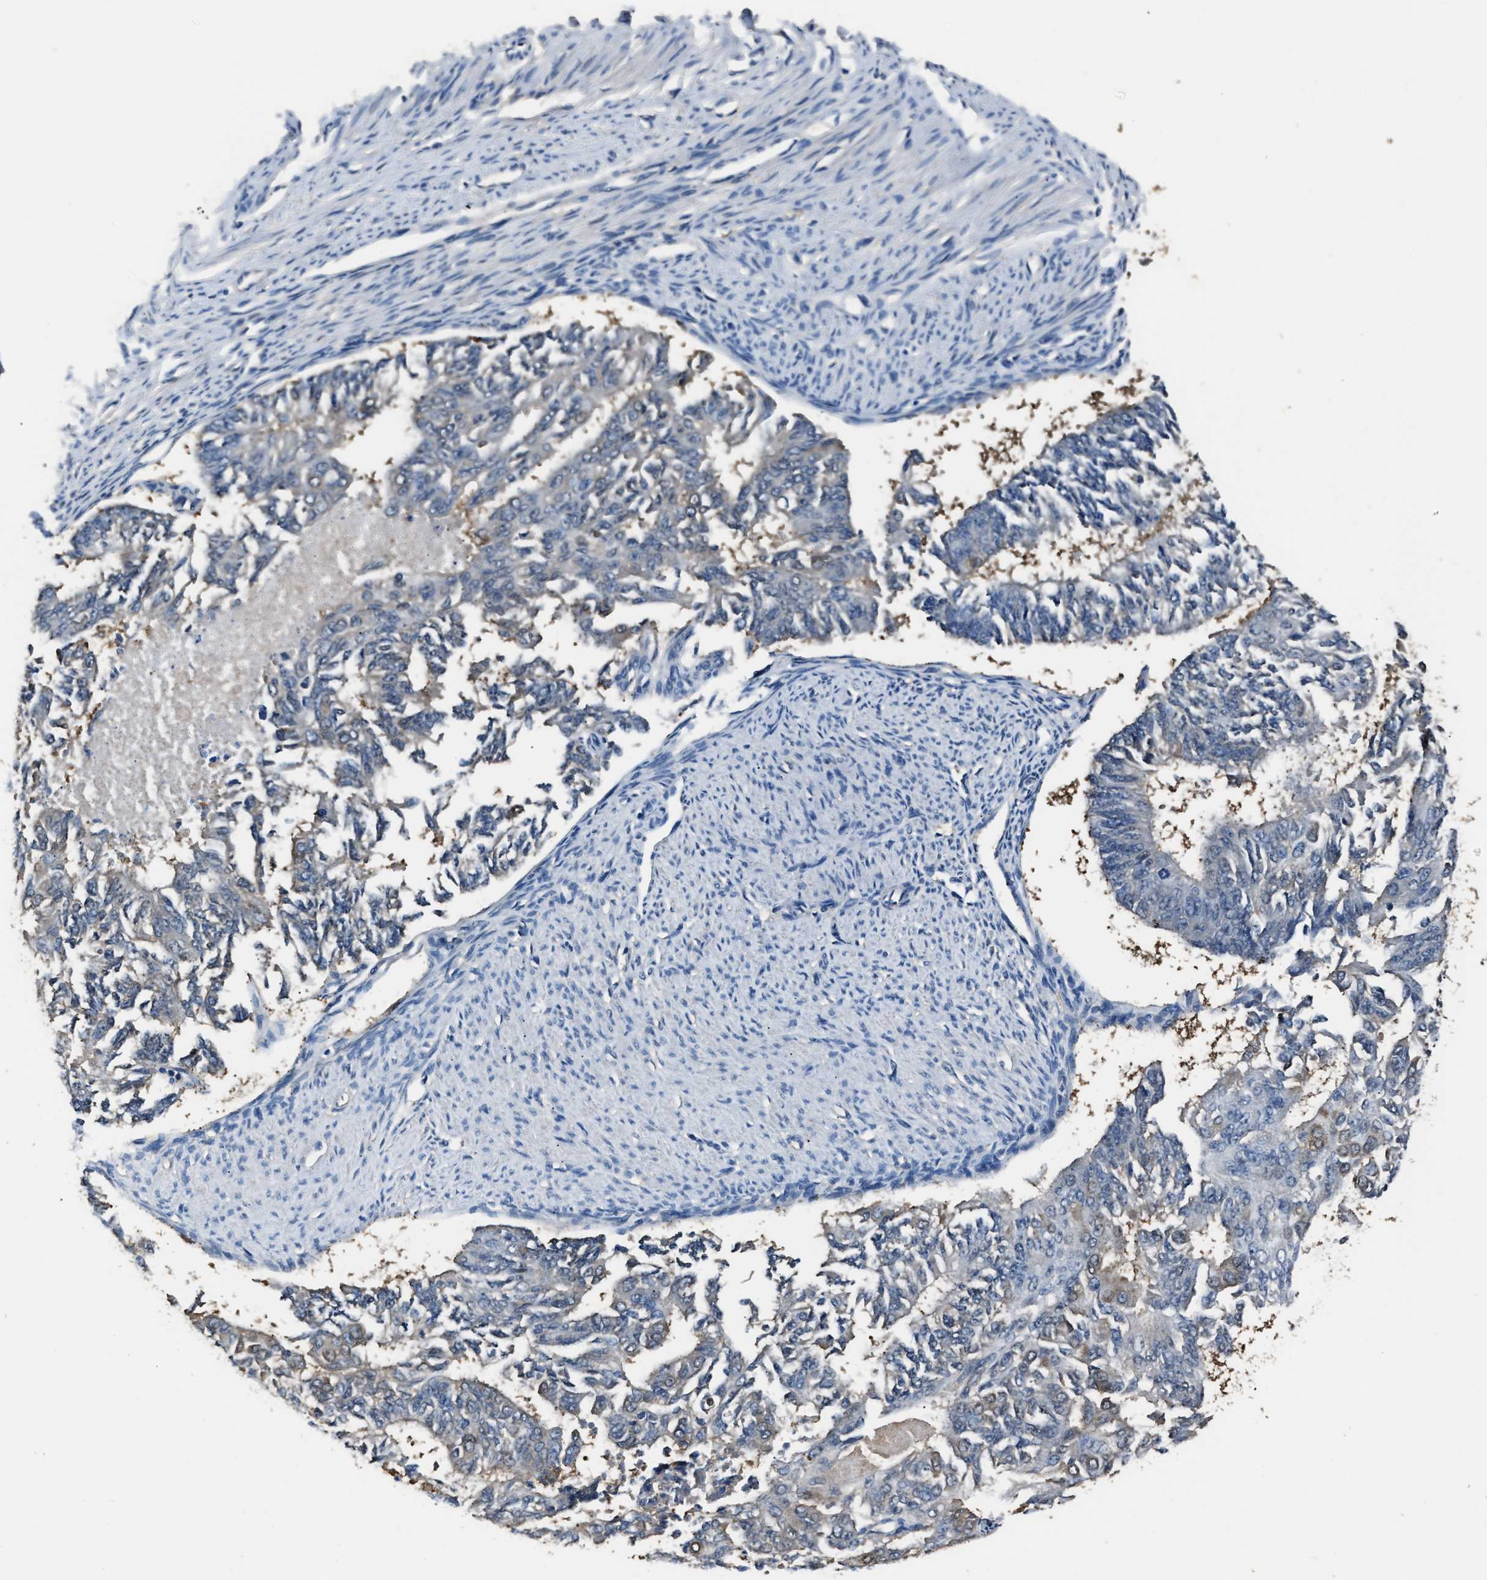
{"staining": {"intensity": "weak", "quantity": "<25%", "location": "cytoplasmic/membranous"}, "tissue": "endometrial cancer", "cell_type": "Tumor cells", "image_type": "cancer", "snomed": [{"axis": "morphology", "description": "Adenocarcinoma, NOS"}, {"axis": "topography", "description": "Endometrium"}], "caption": "IHC histopathology image of endometrial cancer stained for a protein (brown), which demonstrates no staining in tumor cells.", "gene": "GSTP1", "patient": {"sex": "female", "age": 32}}